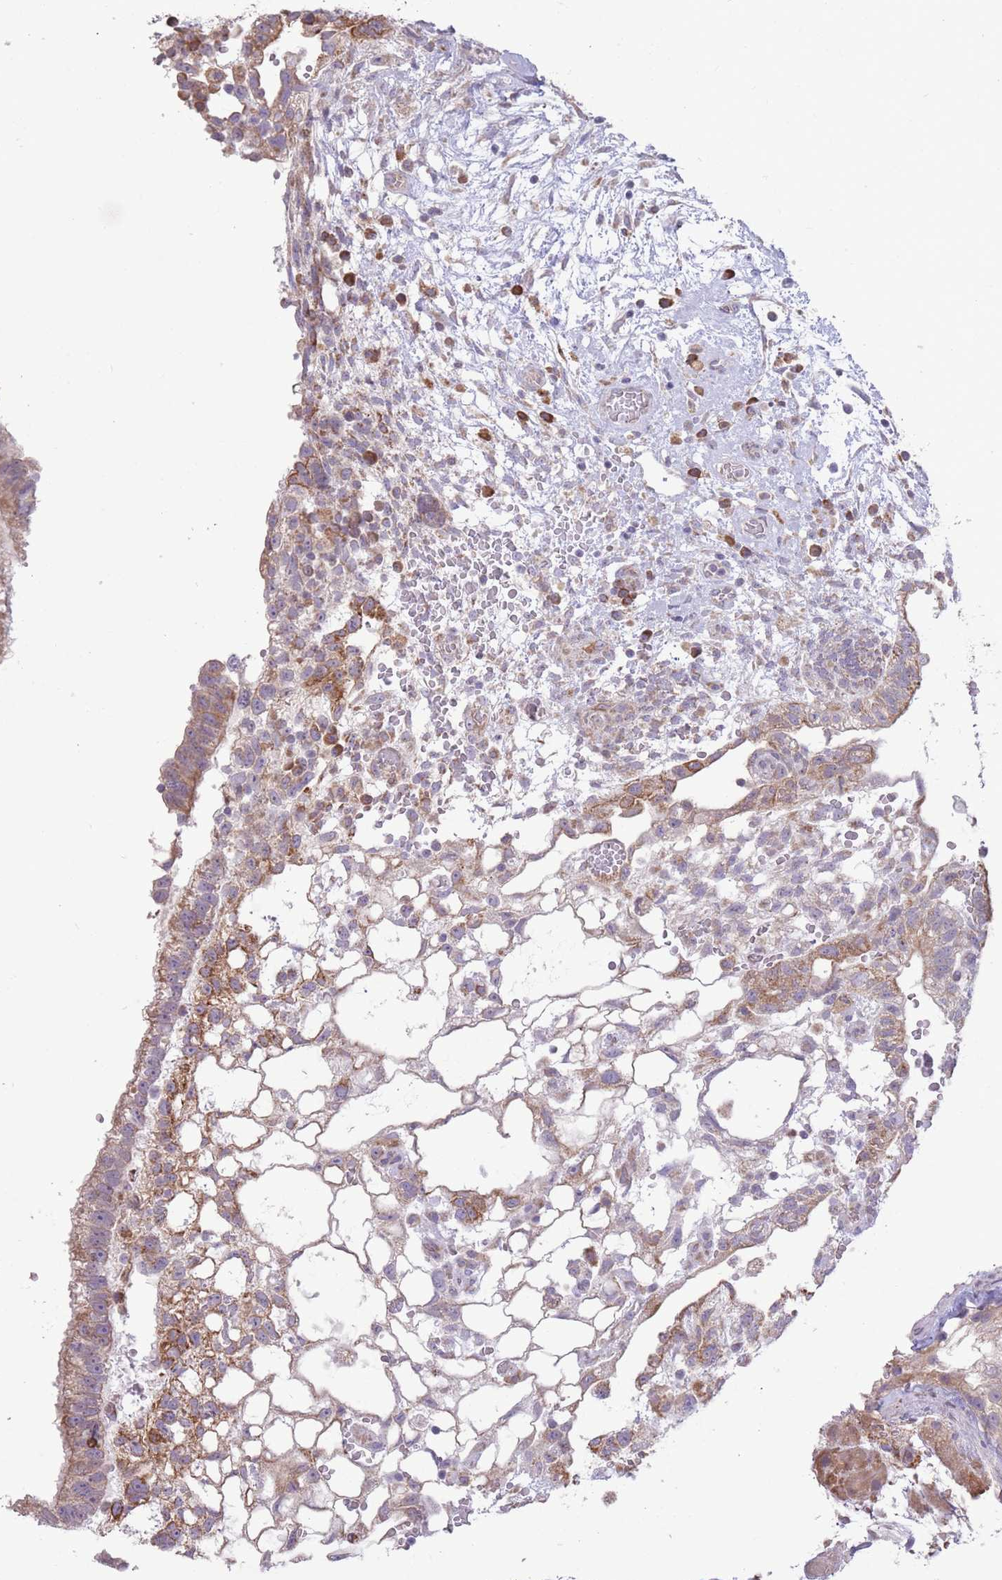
{"staining": {"intensity": "moderate", "quantity": ">75%", "location": "cytoplasmic/membranous"}, "tissue": "testis cancer", "cell_type": "Tumor cells", "image_type": "cancer", "snomed": [{"axis": "morphology", "description": "Normal tissue, NOS"}, {"axis": "morphology", "description": "Carcinoma, Embryonal, NOS"}, {"axis": "topography", "description": "Testis"}], "caption": "Protein expression analysis of human testis cancer reveals moderate cytoplasmic/membranous expression in about >75% of tumor cells.", "gene": "TRAPPC5", "patient": {"sex": "male", "age": 32}}